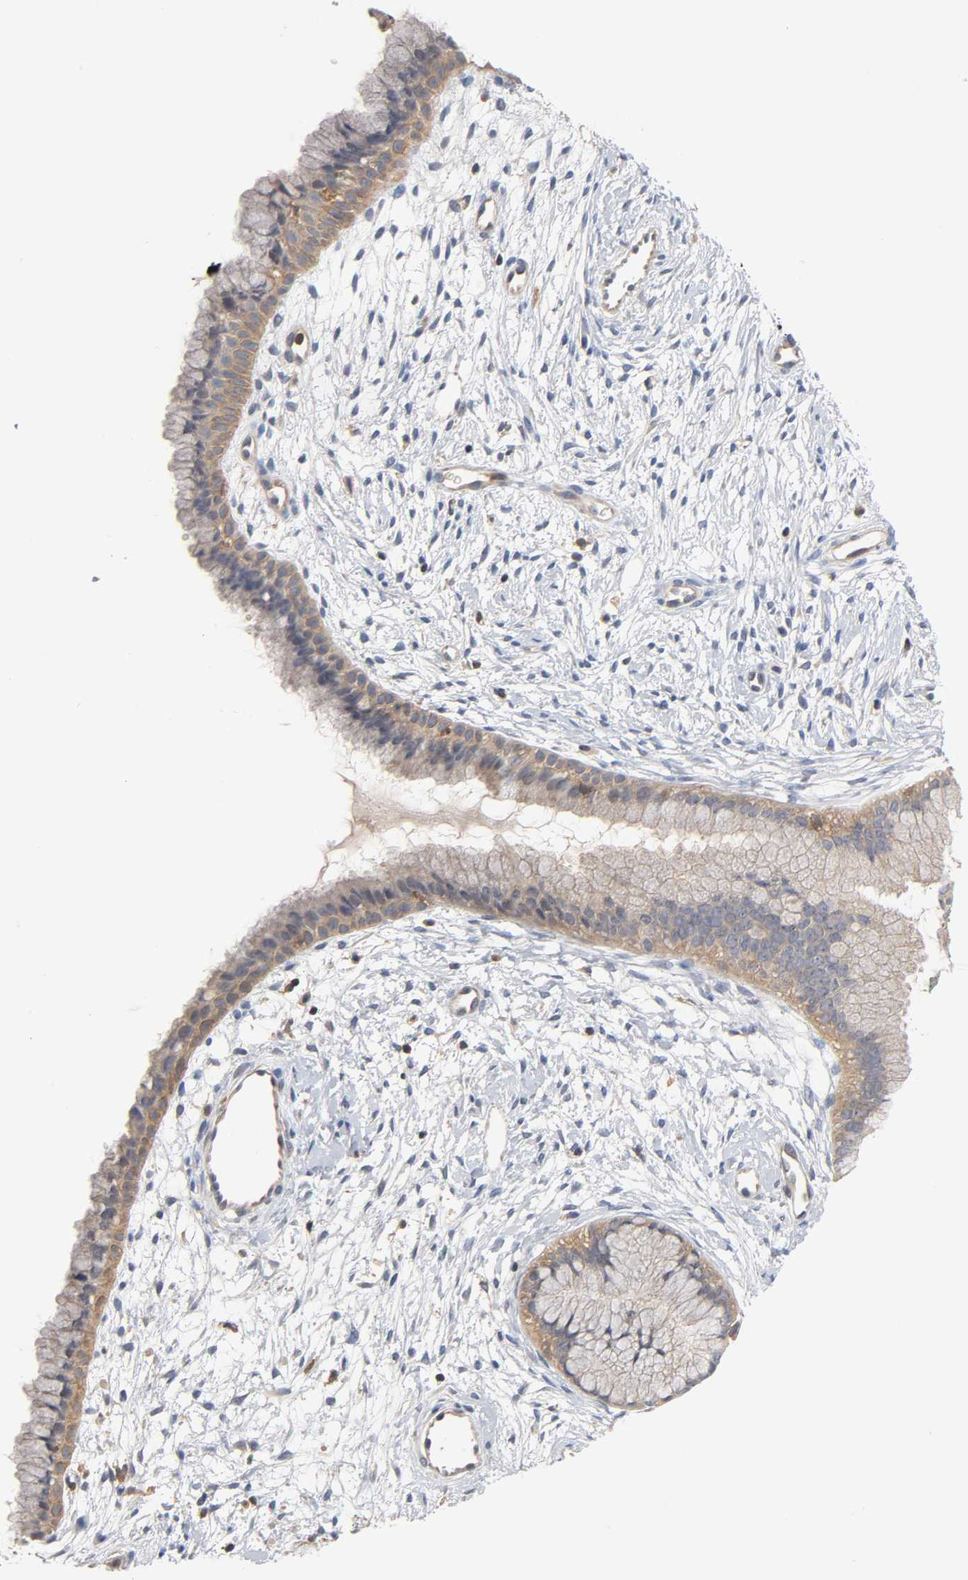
{"staining": {"intensity": "moderate", "quantity": ">75%", "location": "cytoplasmic/membranous"}, "tissue": "cervix", "cell_type": "Glandular cells", "image_type": "normal", "snomed": [{"axis": "morphology", "description": "Normal tissue, NOS"}, {"axis": "topography", "description": "Cervix"}], "caption": "Human cervix stained with a brown dye displays moderate cytoplasmic/membranous positive expression in about >75% of glandular cells.", "gene": "ACTR2", "patient": {"sex": "female", "age": 39}}